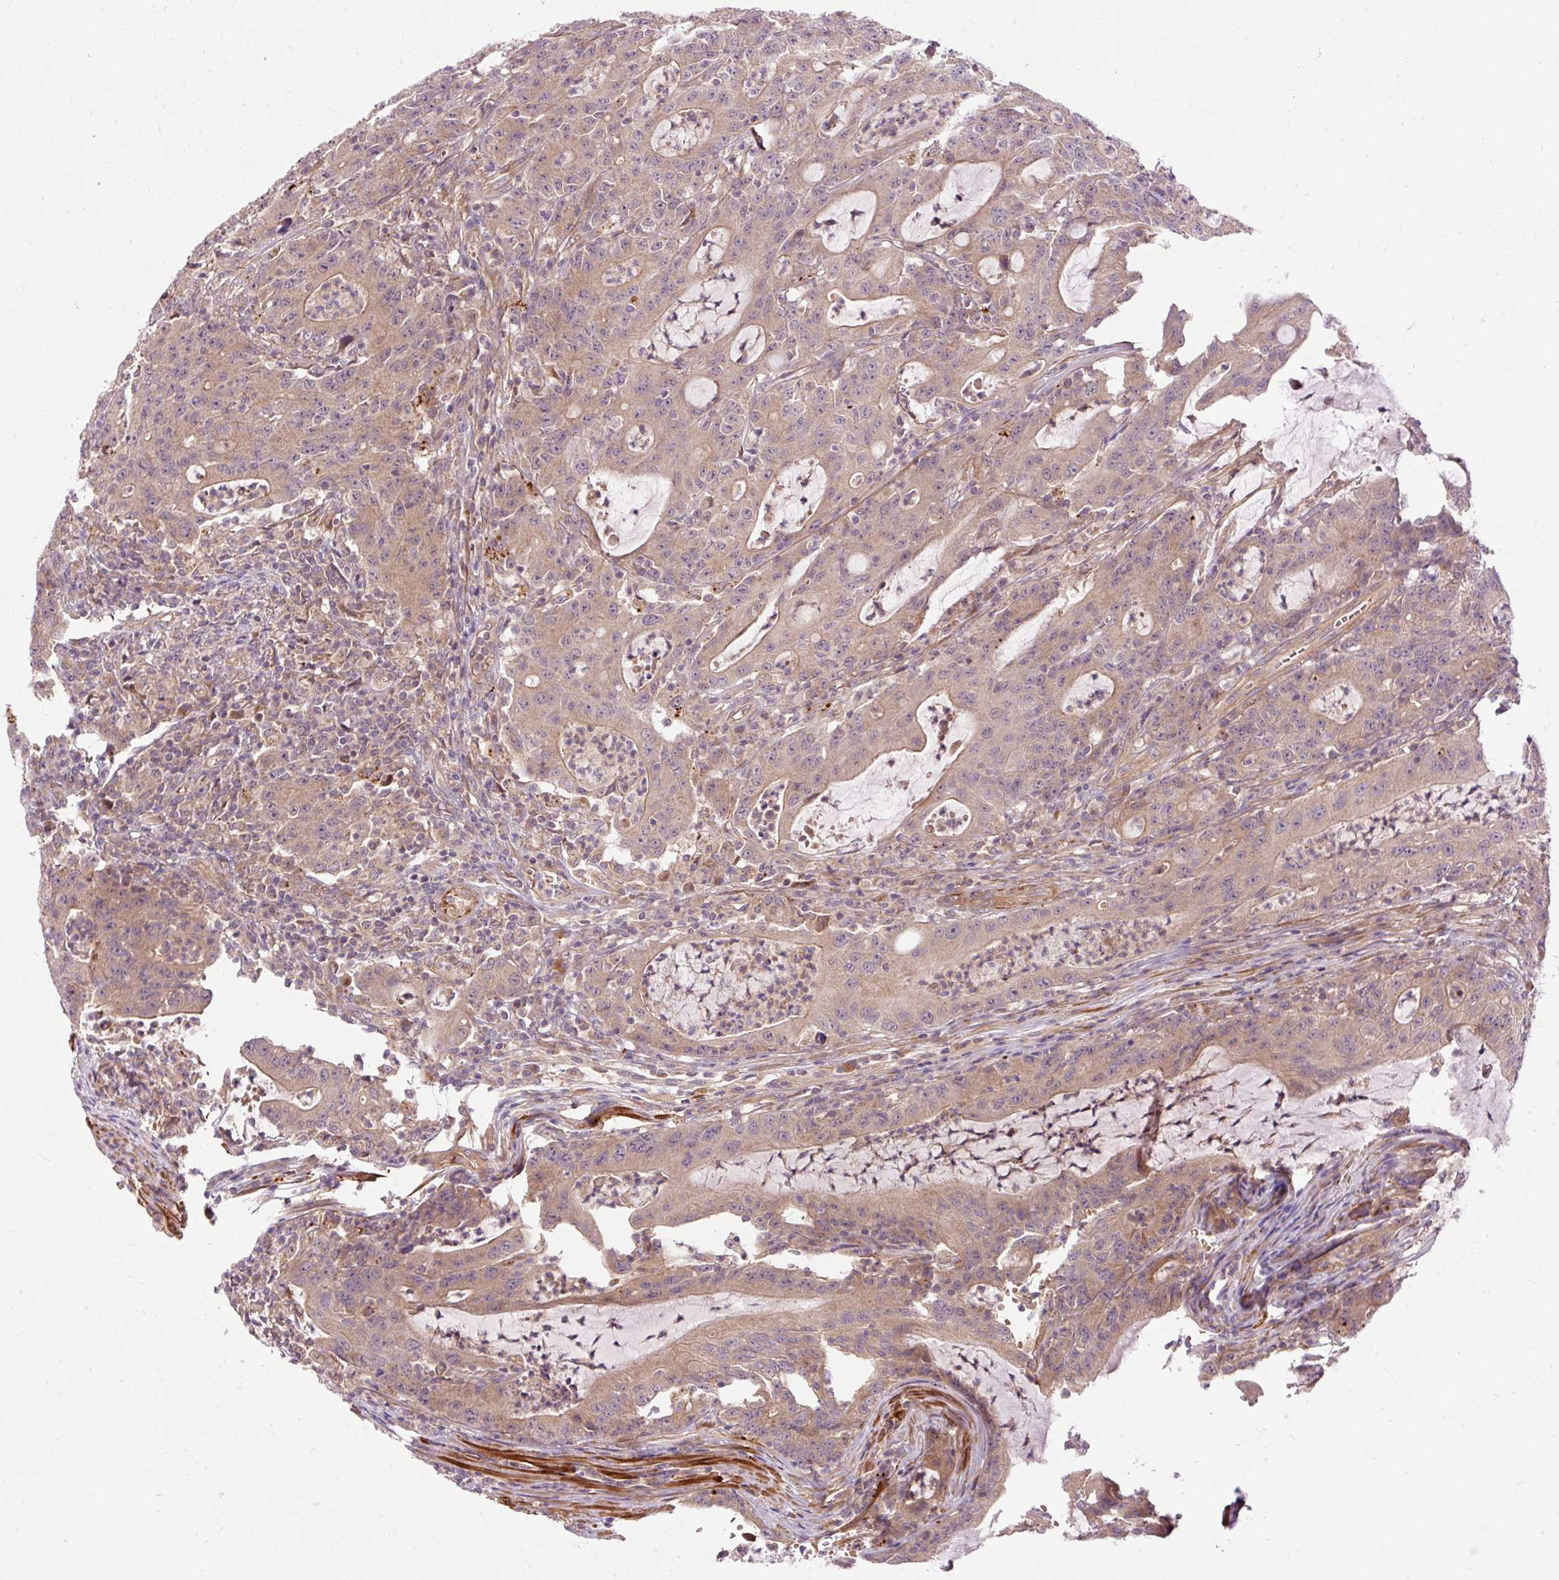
{"staining": {"intensity": "weak", "quantity": ">75%", "location": "cytoplasmic/membranous"}, "tissue": "colorectal cancer", "cell_type": "Tumor cells", "image_type": "cancer", "snomed": [{"axis": "morphology", "description": "Adenocarcinoma, NOS"}, {"axis": "topography", "description": "Colon"}], "caption": "Tumor cells reveal low levels of weak cytoplasmic/membranous expression in about >75% of cells in human colorectal cancer (adenocarcinoma).", "gene": "RIPOR3", "patient": {"sex": "male", "age": 83}}